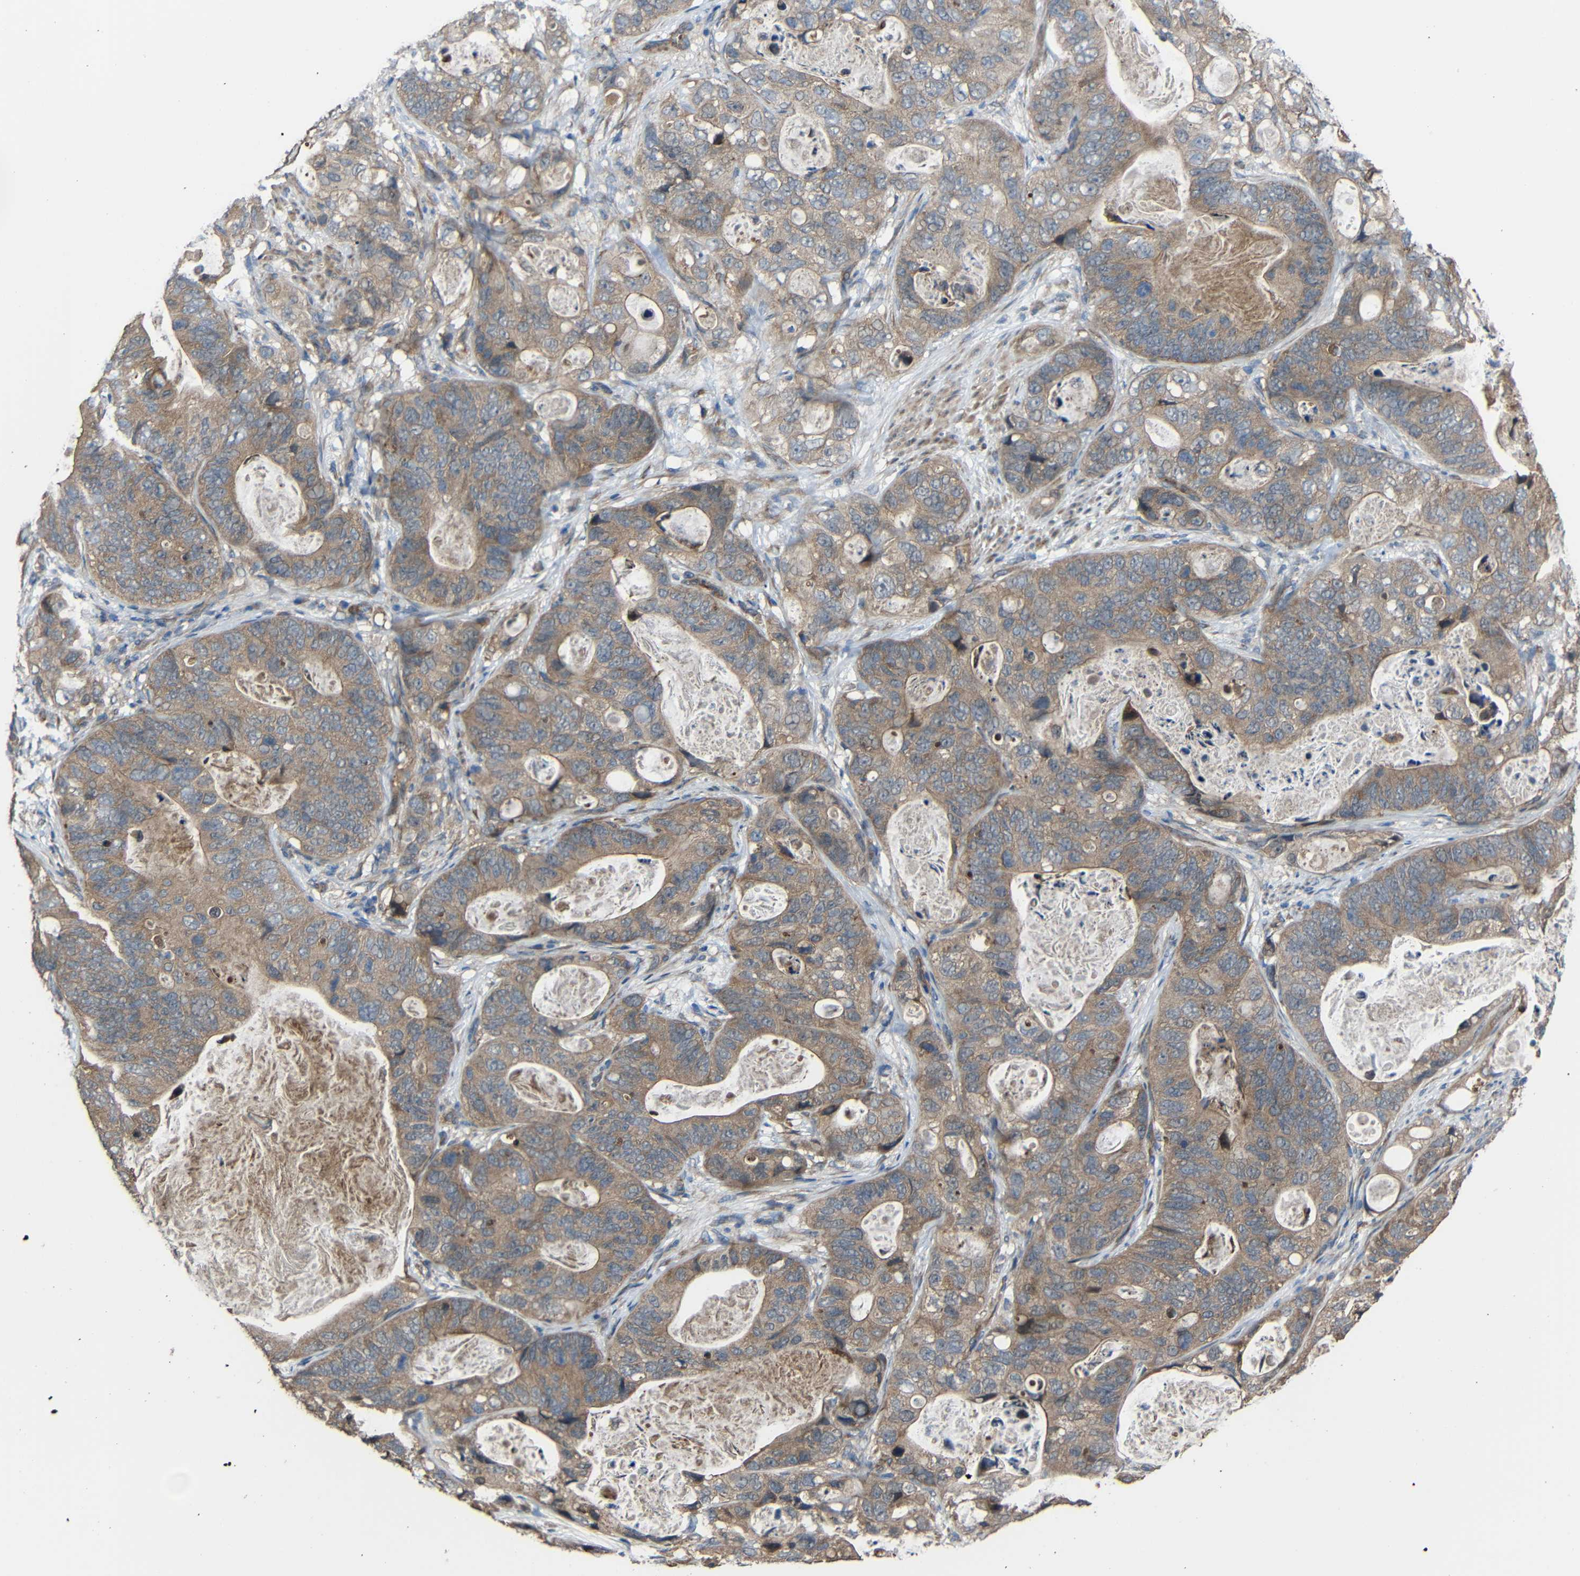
{"staining": {"intensity": "weak", "quantity": ">75%", "location": "cytoplasmic/membranous"}, "tissue": "stomach cancer", "cell_type": "Tumor cells", "image_type": "cancer", "snomed": [{"axis": "morphology", "description": "Adenocarcinoma, NOS"}, {"axis": "topography", "description": "Stomach"}], "caption": "Immunohistochemistry (IHC) of human adenocarcinoma (stomach) shows low levels of weak cytoplasmic/membranous expression in about >75% of tumor cells.", "gene": "CHST9", "patient": {"sex": "female", "age": 89}}